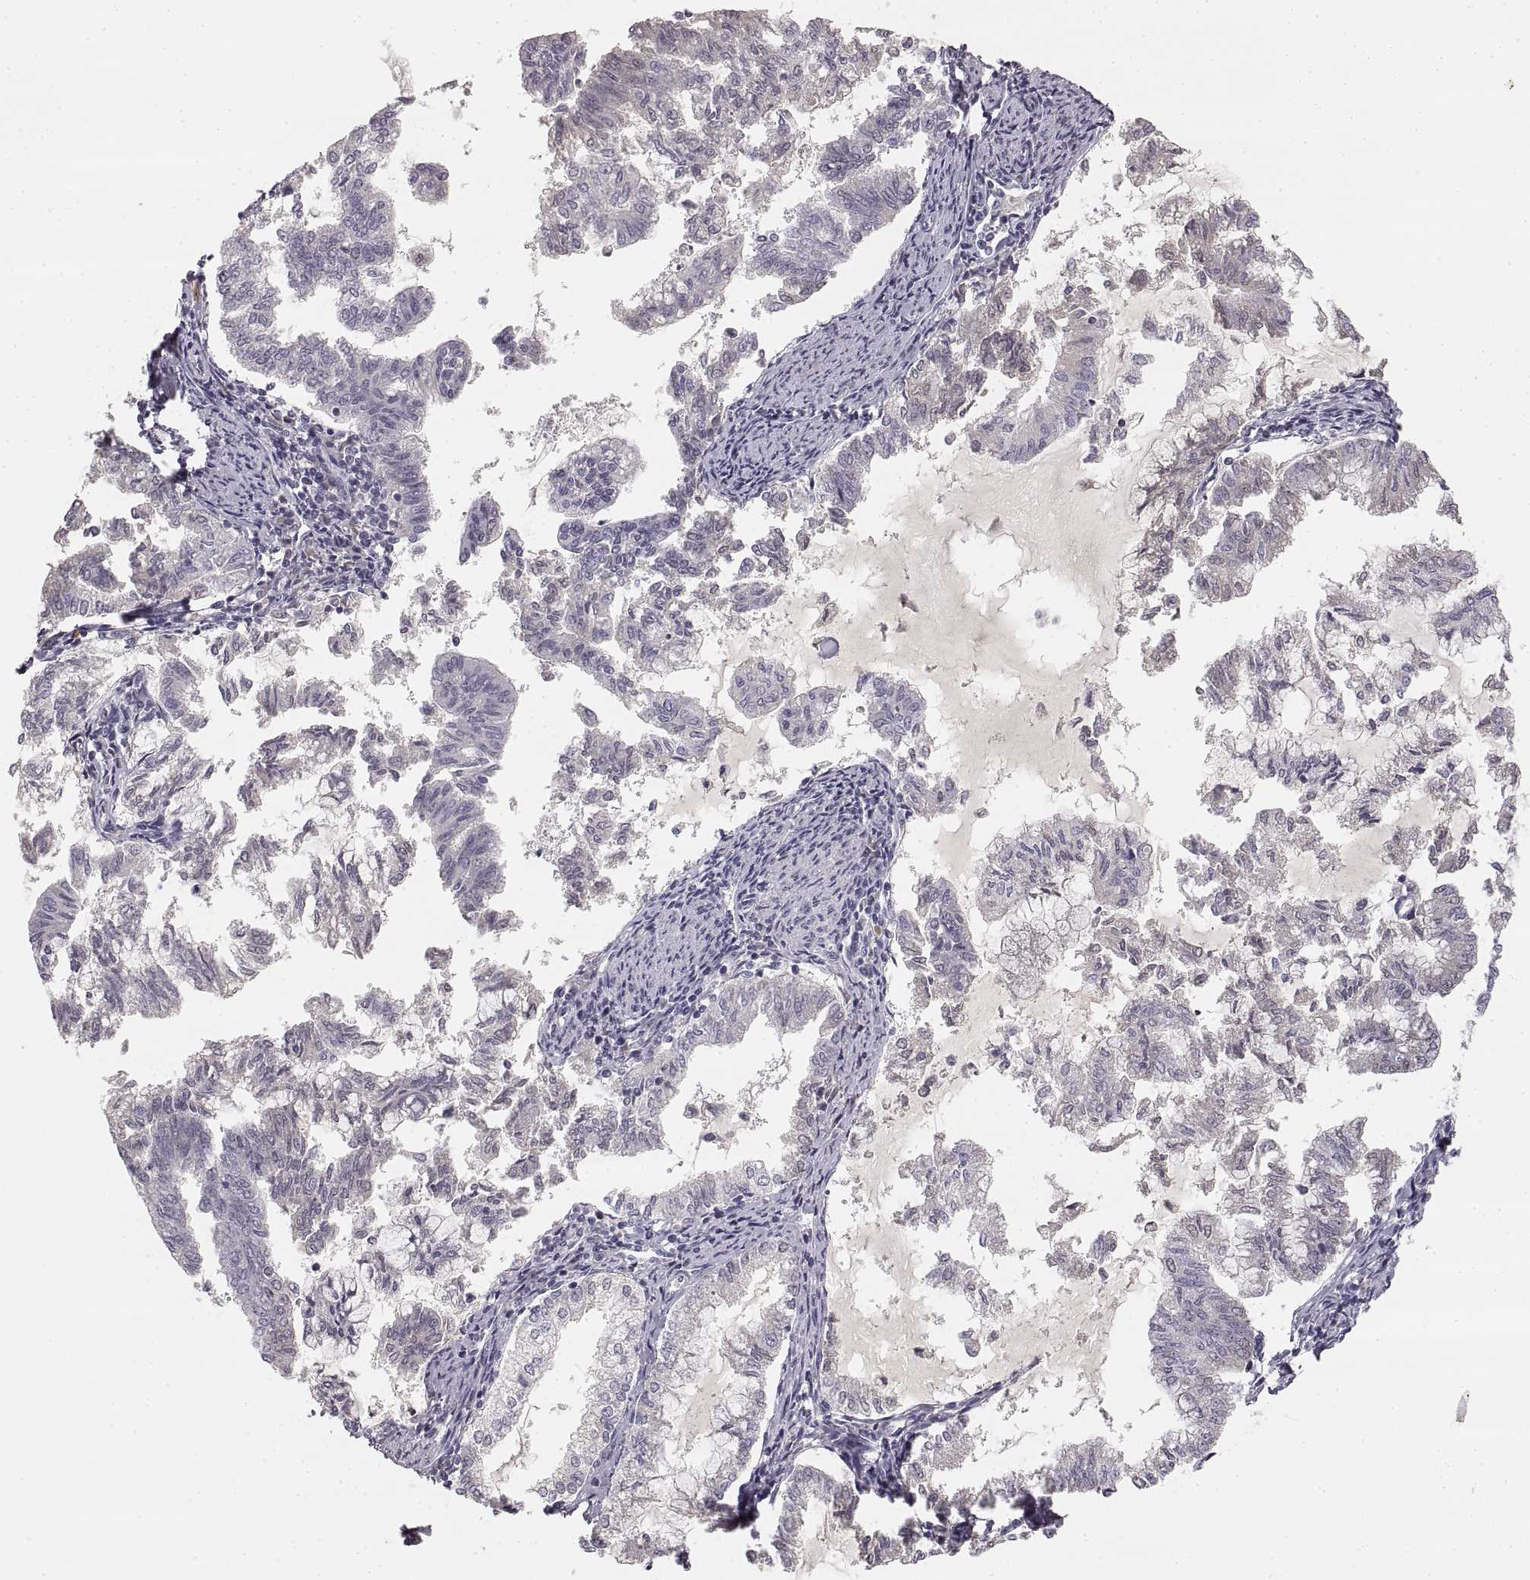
{"staining": {"intensity": "negative", "quantity": "none", "location": "none"}, "tissue": "endometrial cancer", "cell_type": "Tumor cells", "image_type": "cancer", "snomed": [{"axis": "morphology", "description": "Adenocarcinoma, NOS"}, {"axis": "topography", "description": "Endometrium"}], "caption": "Tumor cells are negative for protein expression in human adenocarcinoma (endometrial).", "gene": "RUNDC3A", "patient": {"sex": "female", "age": 79}}